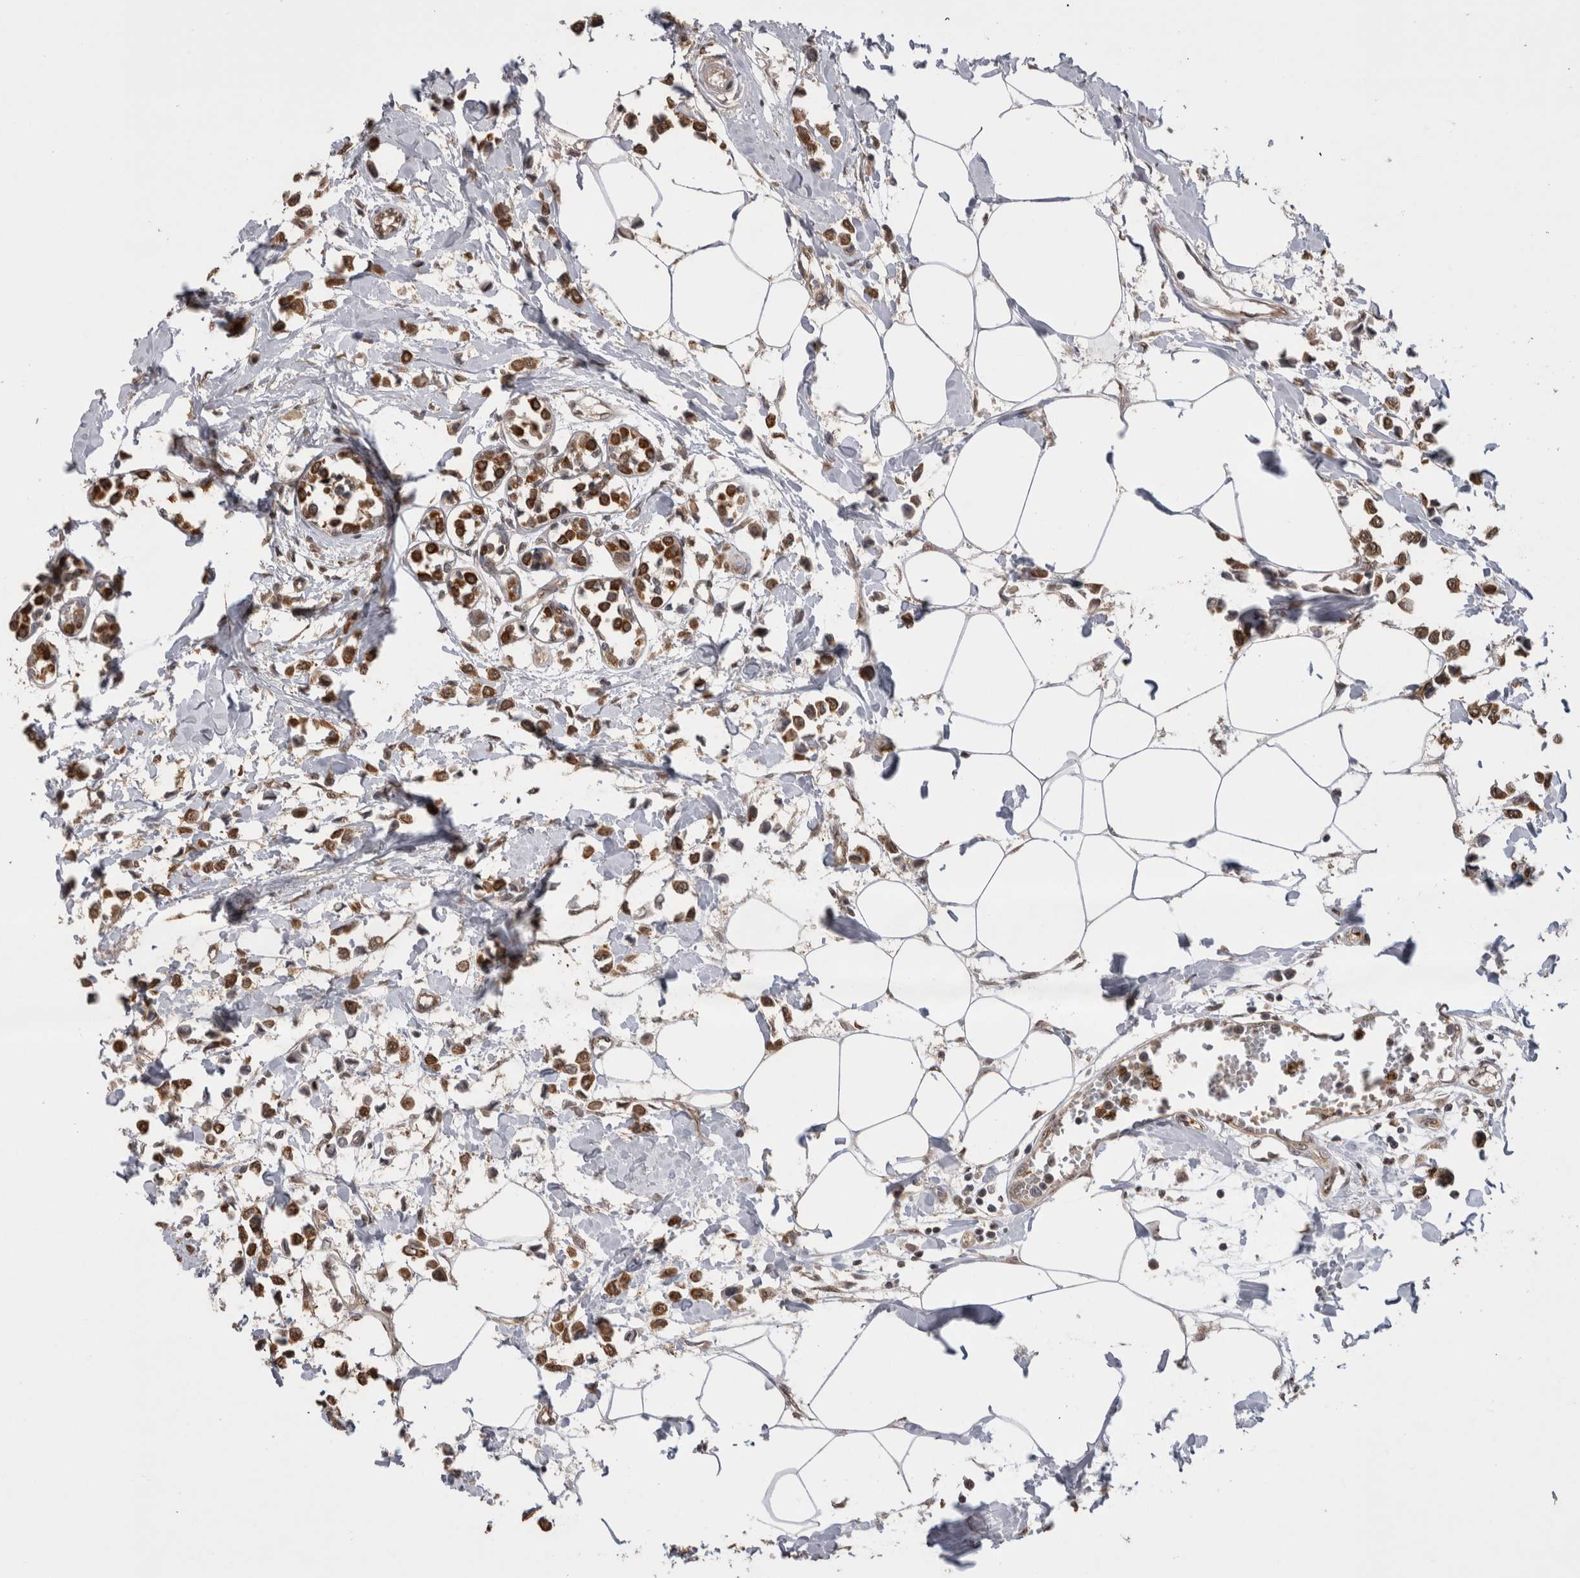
{"staining": {"intensity": "moderate", "quantity": ">75%", "location": "cytoplasmic/membranous,nuclear"}, "tissue": "breast cancer", "cell_type": "Tumor cells", "image_type": "cancer", "snomed": [{"axis": "morphology", "description": "Lobular carcinoma"}, {"axis": "topography", "description": "Breast"}], "caption": "The image reveals staining of breast cancer (lobular carcinoma), revealing moderate cytoplasmic/membranous and nuclear protein staining (brown color) within tumor cells.", "gene": "PAK4", "patient": {"sex": "female", "age": 51}}